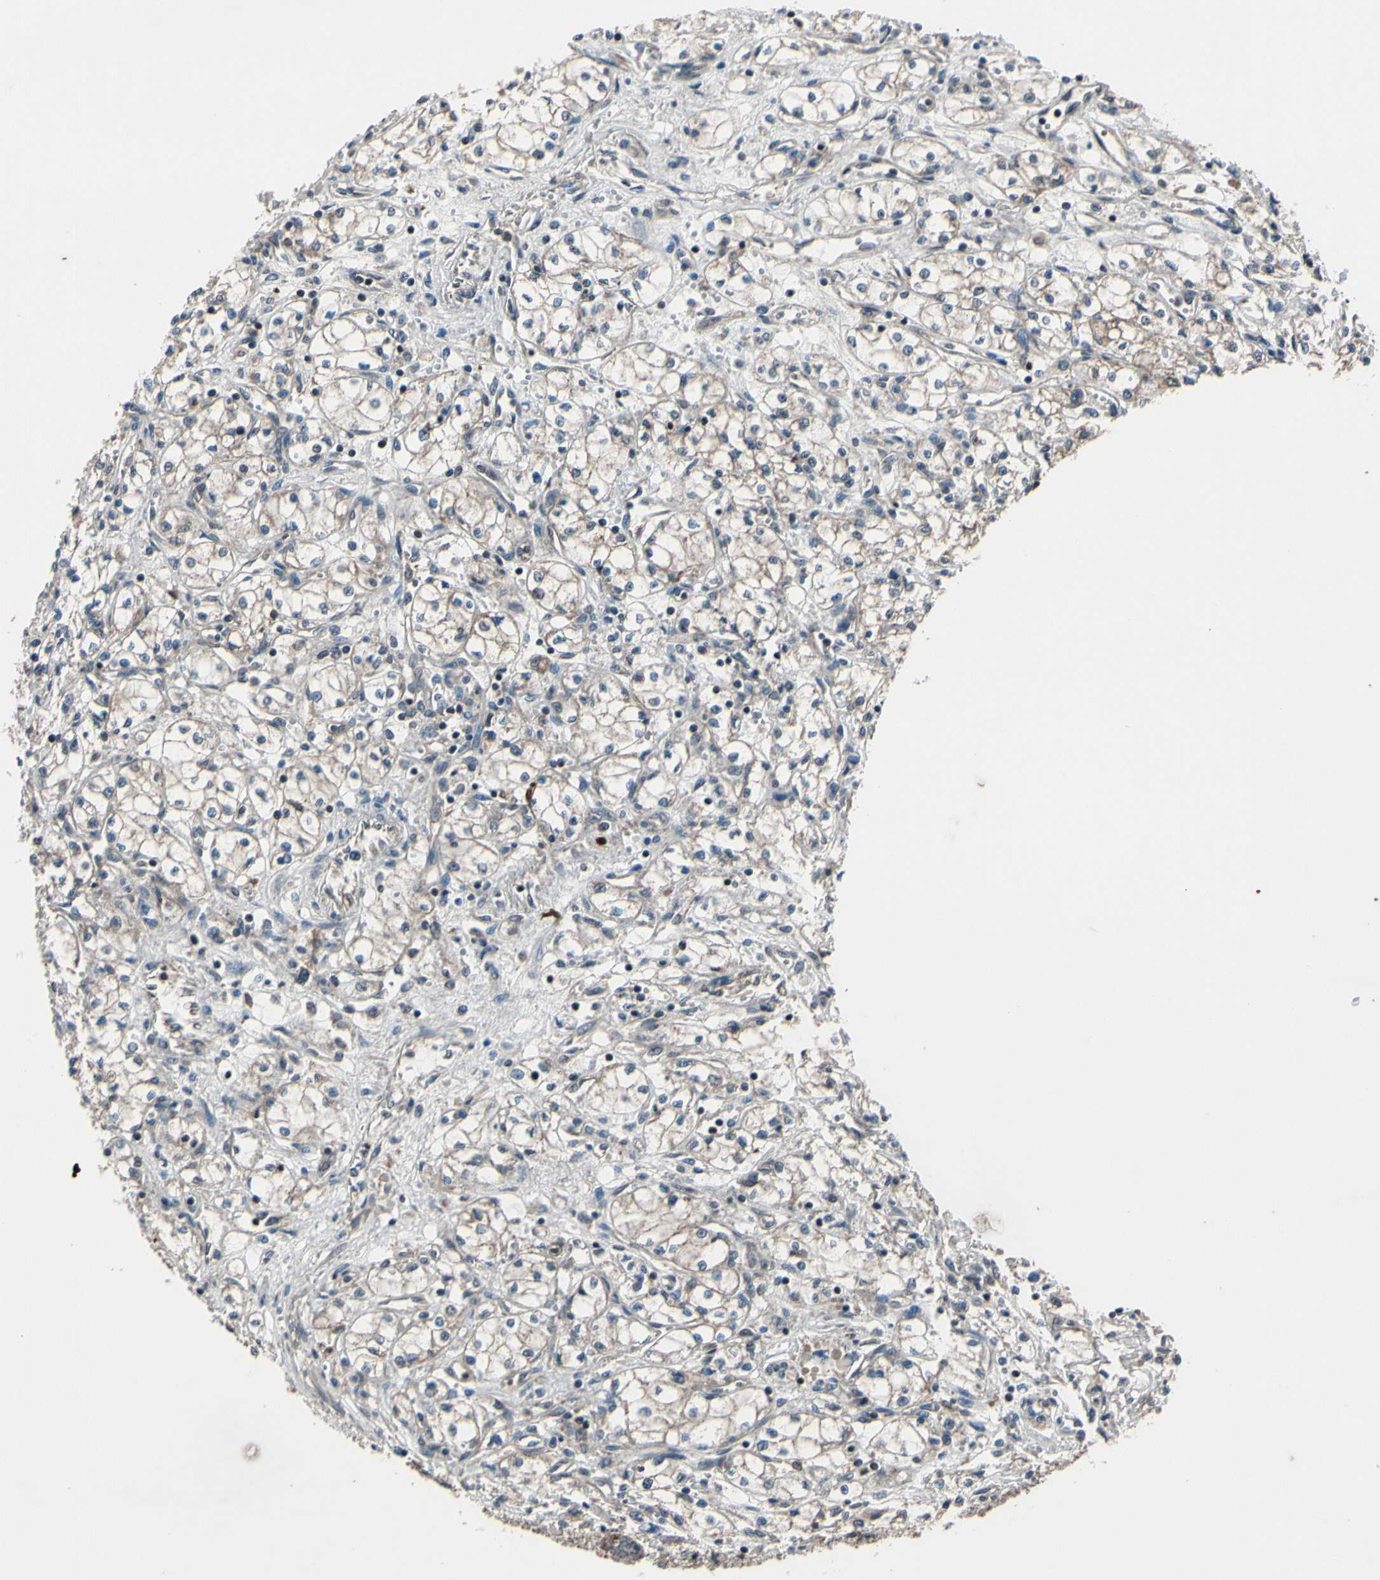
{"staining": {"intensity": "weak", "quantity": "25%-75%", "location": "cytoplasmic/membranous"}, "tissue": "renal cancer", "cell_type": "Tumor cells", "image_type": "cancer", "snomed": [{"axis": "morphology", "description": "Normal tissue, NOS"}, {"axis": "morphology", "description": "Adenocarcinoma, NOS"}, {"axis": "topography", "description": "Kidney"}], "caption": "Immunohistochemistry (DAB) staining of adenocarcinoma (renal) displays weak cytoplasmic/membranous protein expression in approximately 25%-75% of tumor cells.", "gene": "MBTPS2", "patient": {"sex": "male", "age": 59}}